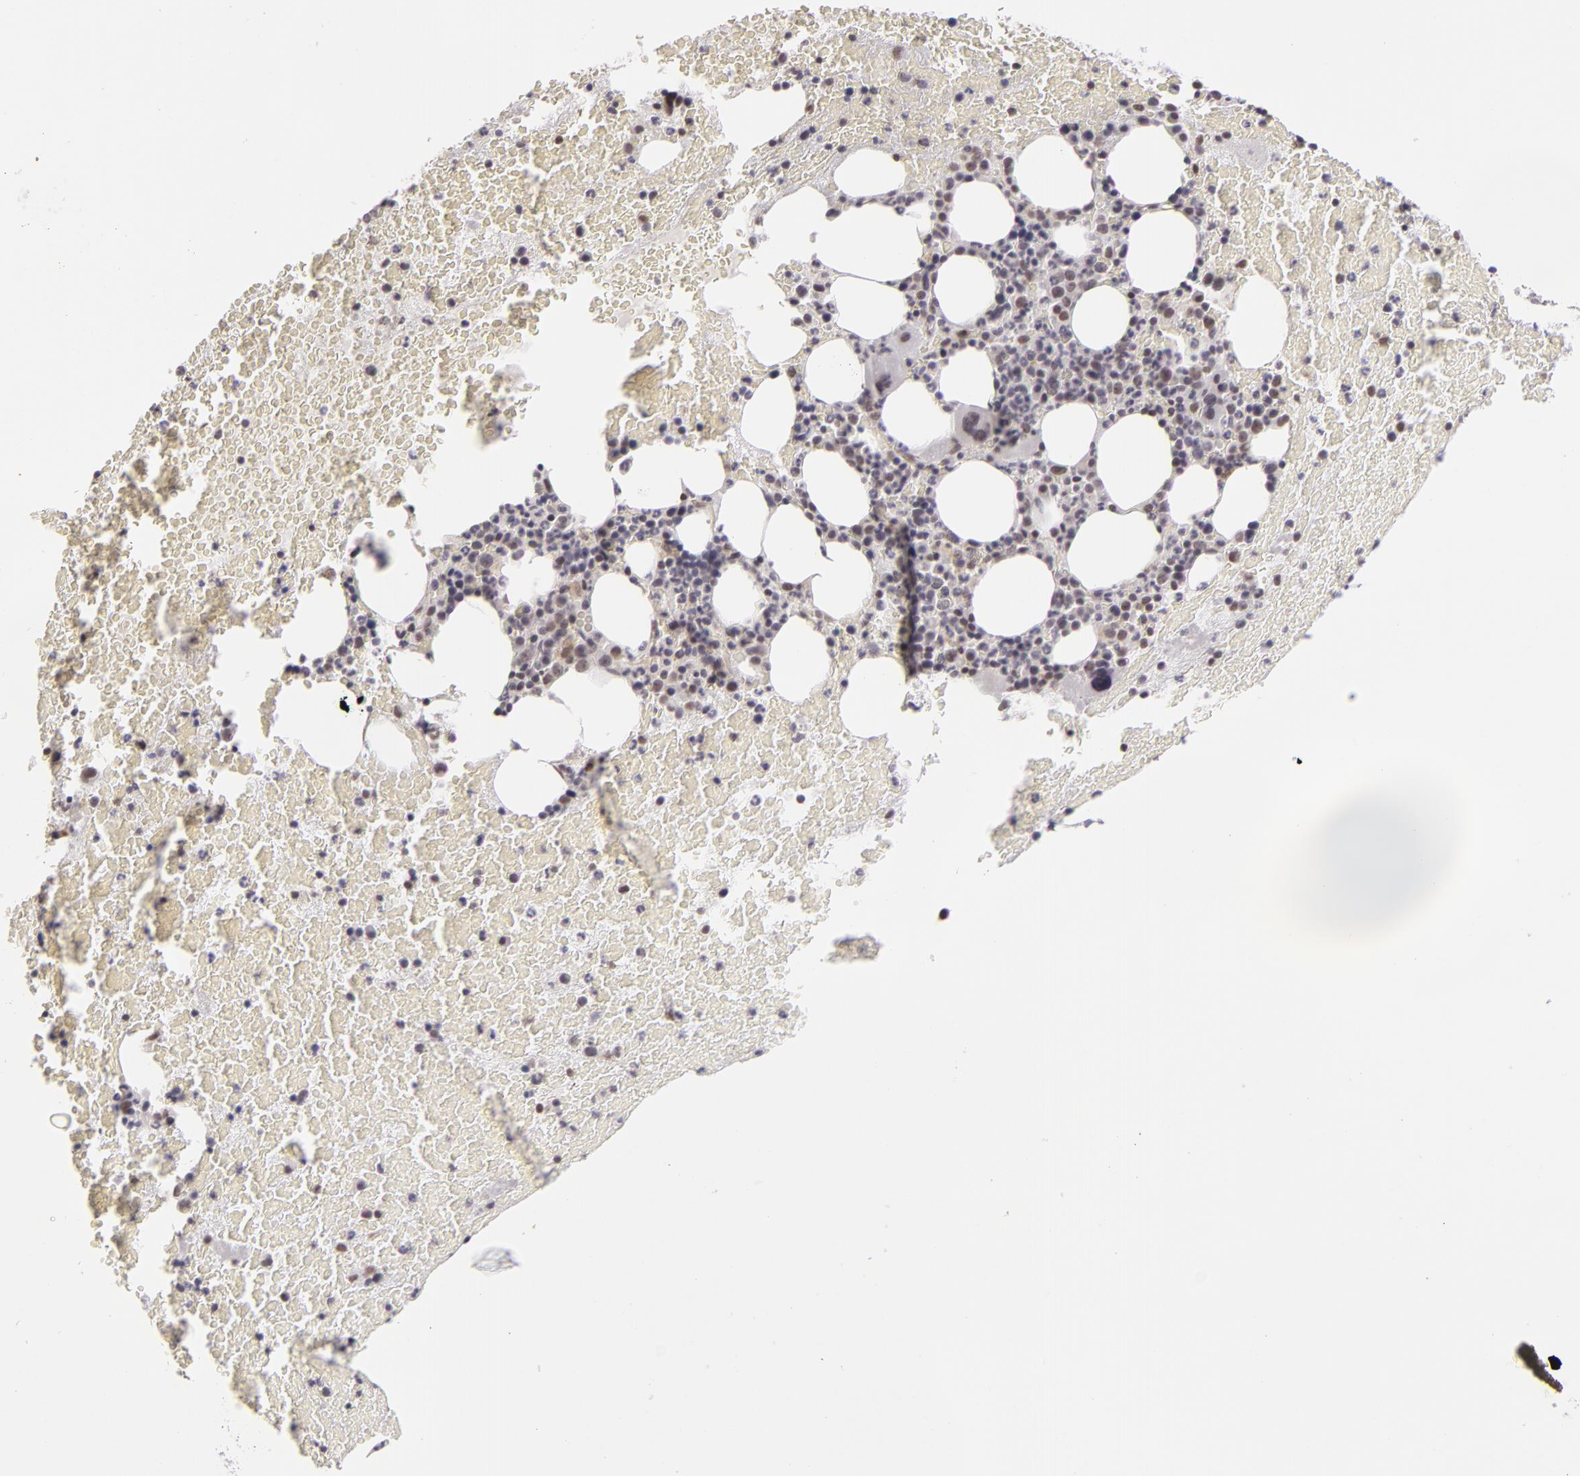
{"staining": {"intensity": "weak", "quantity": "<25%", "location": "nuclear"}, "tissue": "bone marrow", "cell_type": "Hematopoietic cells", "image_type": "normal", "snomed": [{"axis": "morphology", "description": "Normal tissue, NOS"}, {"axis": "topography", "description": "Bone marrow"}], "caption": "A histopathology image of bone marrow stained for a protein displays no brown staining in hematopoietic cells.", "gene": "RRP7A", "patient": {"sex": "female", "age": 71}}